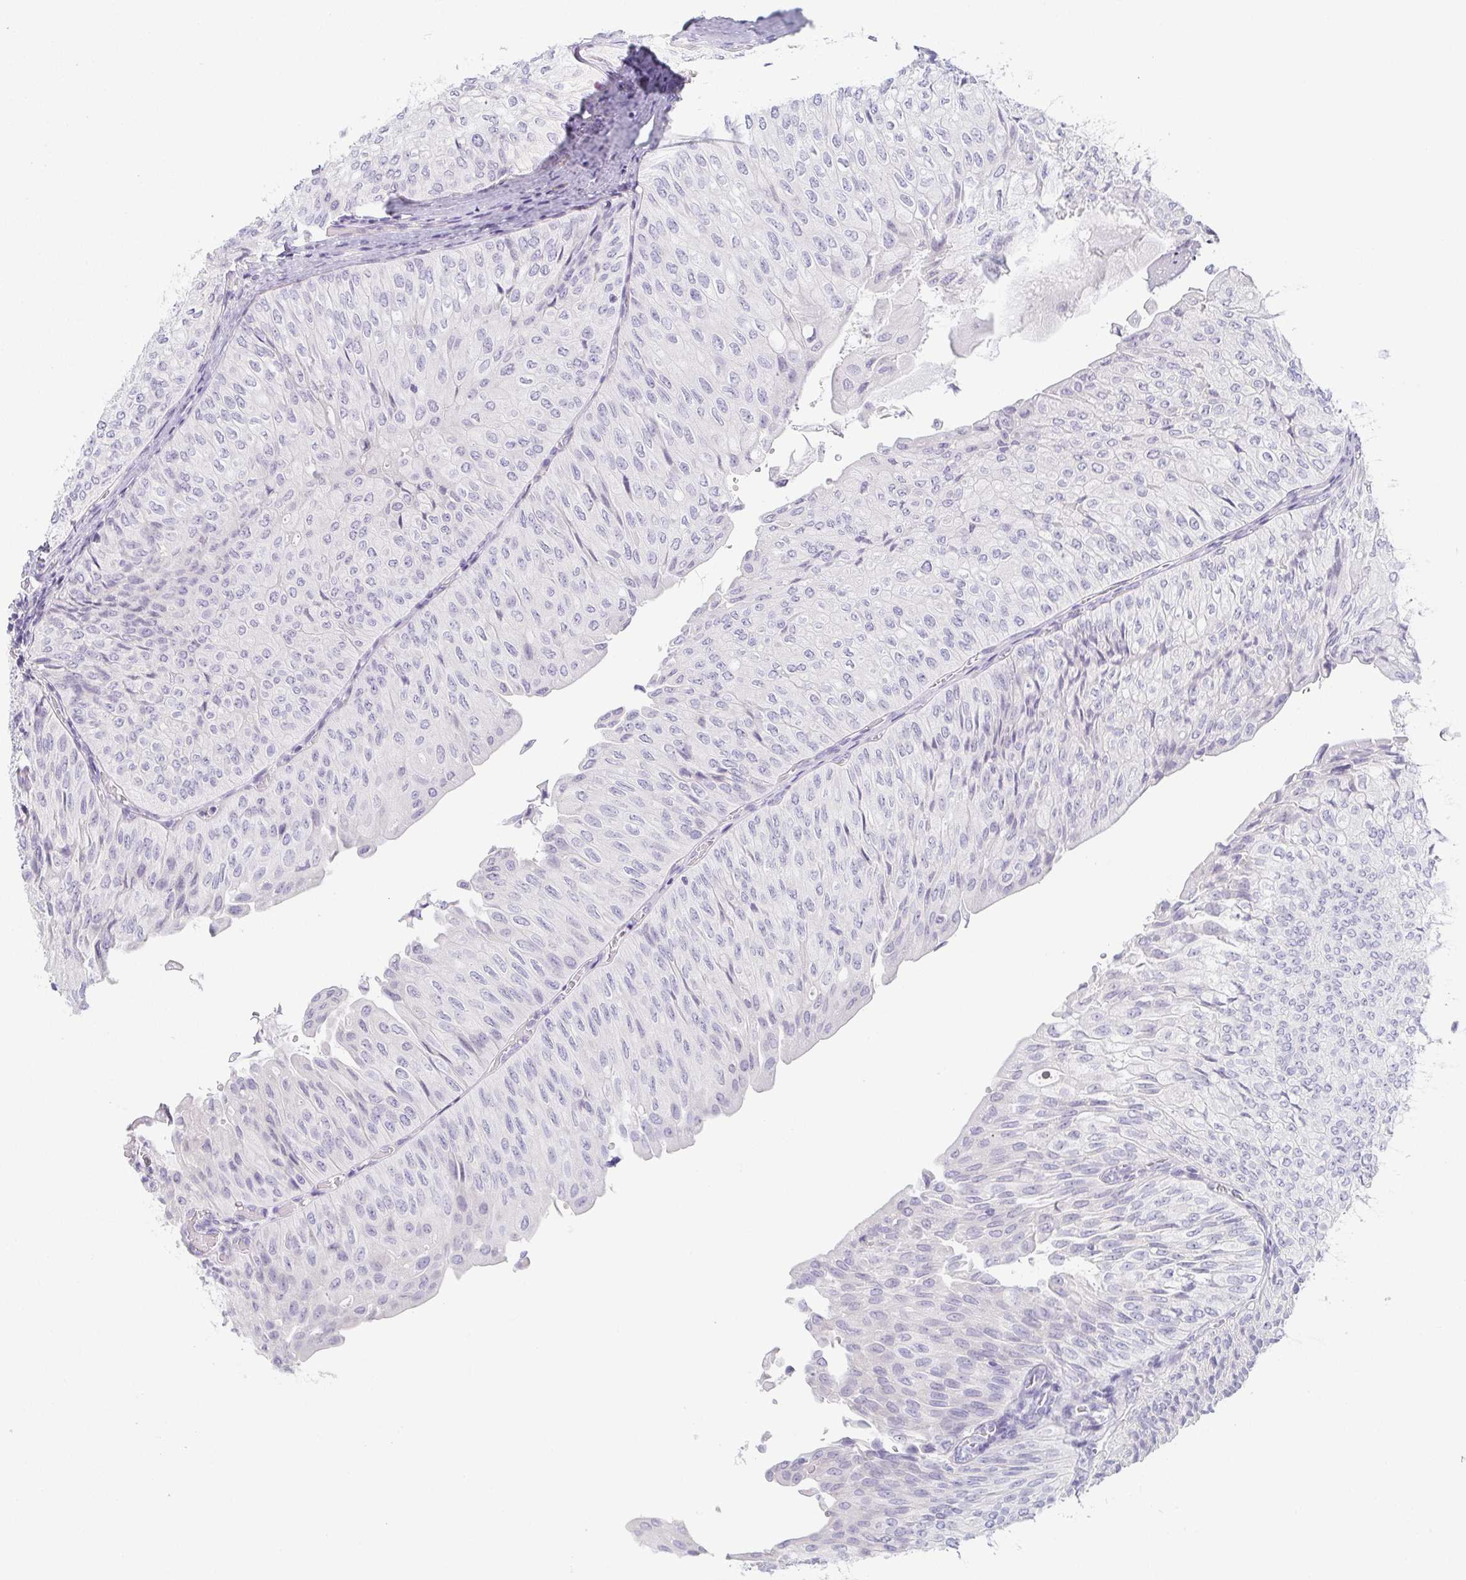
{"staining": {"intensity": "negative", "quantity": "none", "location": "none"}, "tissue": "urothelial cancer", "cell_type": "Tumor cells", "image_type": "cancer", "snomed": [{"axis": "morphology", "description": "Urothelial carcinoma, NOS"}, {"axis": "topography", "description": "Urinary bladder"}], "caption": "Tumor cells are negative for protein expression in human urothelial cancer. (Stains: DAB immunohistochemistry (IHC) with hematoxylin counter stain, Microscopy: brightfield microscopy at high magnification).", "gene": "PRR27", "patient": {"sex": "male", "age": 62}}